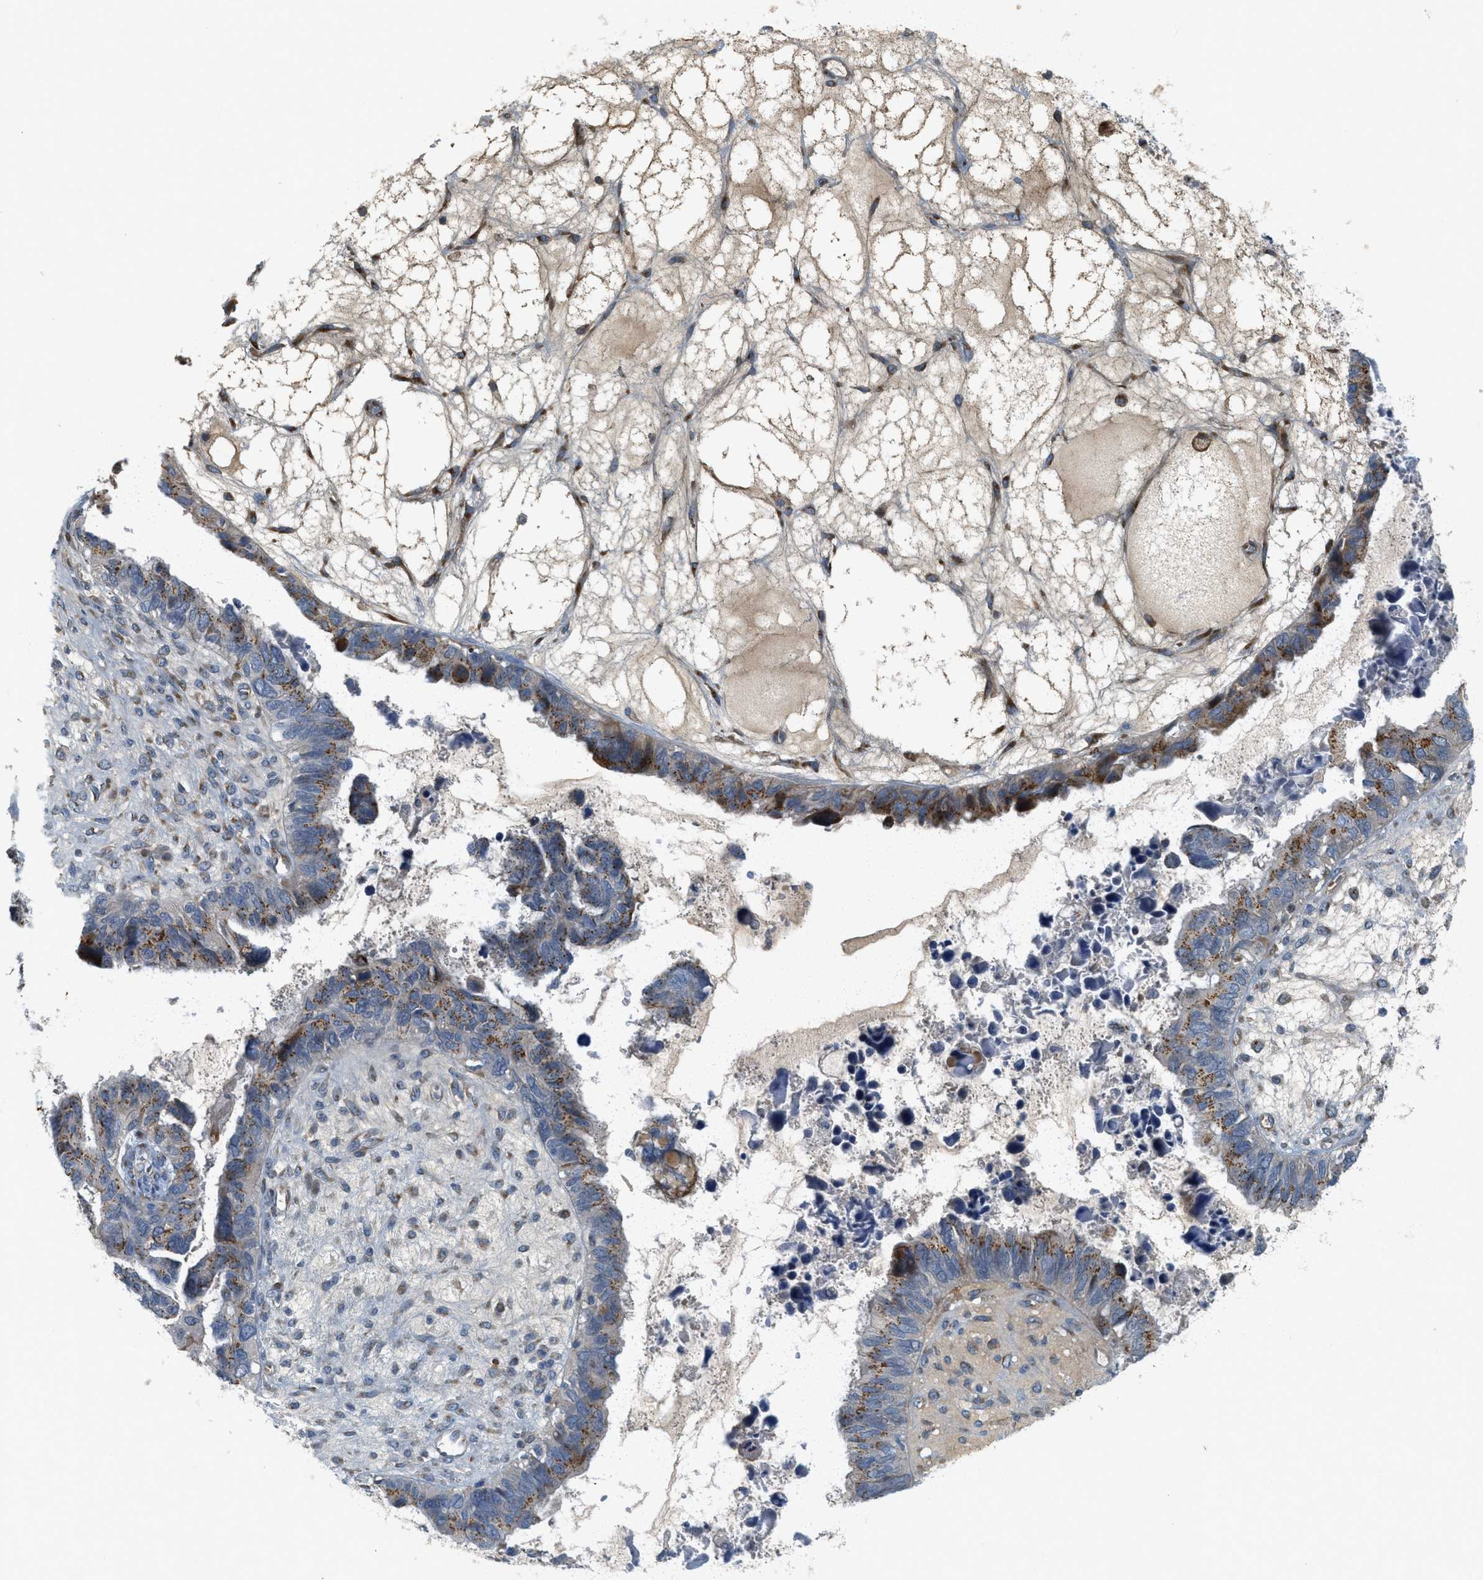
{"staining": {"intensity": "moderate", "quantity": ">75%", "location": "cytoplasmic/membranous"}, "tissue": "ovarian cancer", "cell_type": "Tumor cells", "image_type": "cancer", "snomed": [{"axis": "morphology", "description": "Cystadenocarcinoma, serous, NOS"}, {"axis": "topography", "description": "Ovary"}], "caption": "Ovarian cancer (serous cystadenocarcinoma) stained with a brown dye exhibits moderate cytoplasmic/membranous positive staining in approximately >75% of tumor cells.", "gene": "ZFPL1", "patient": {"sex": "female", "age": 79}}